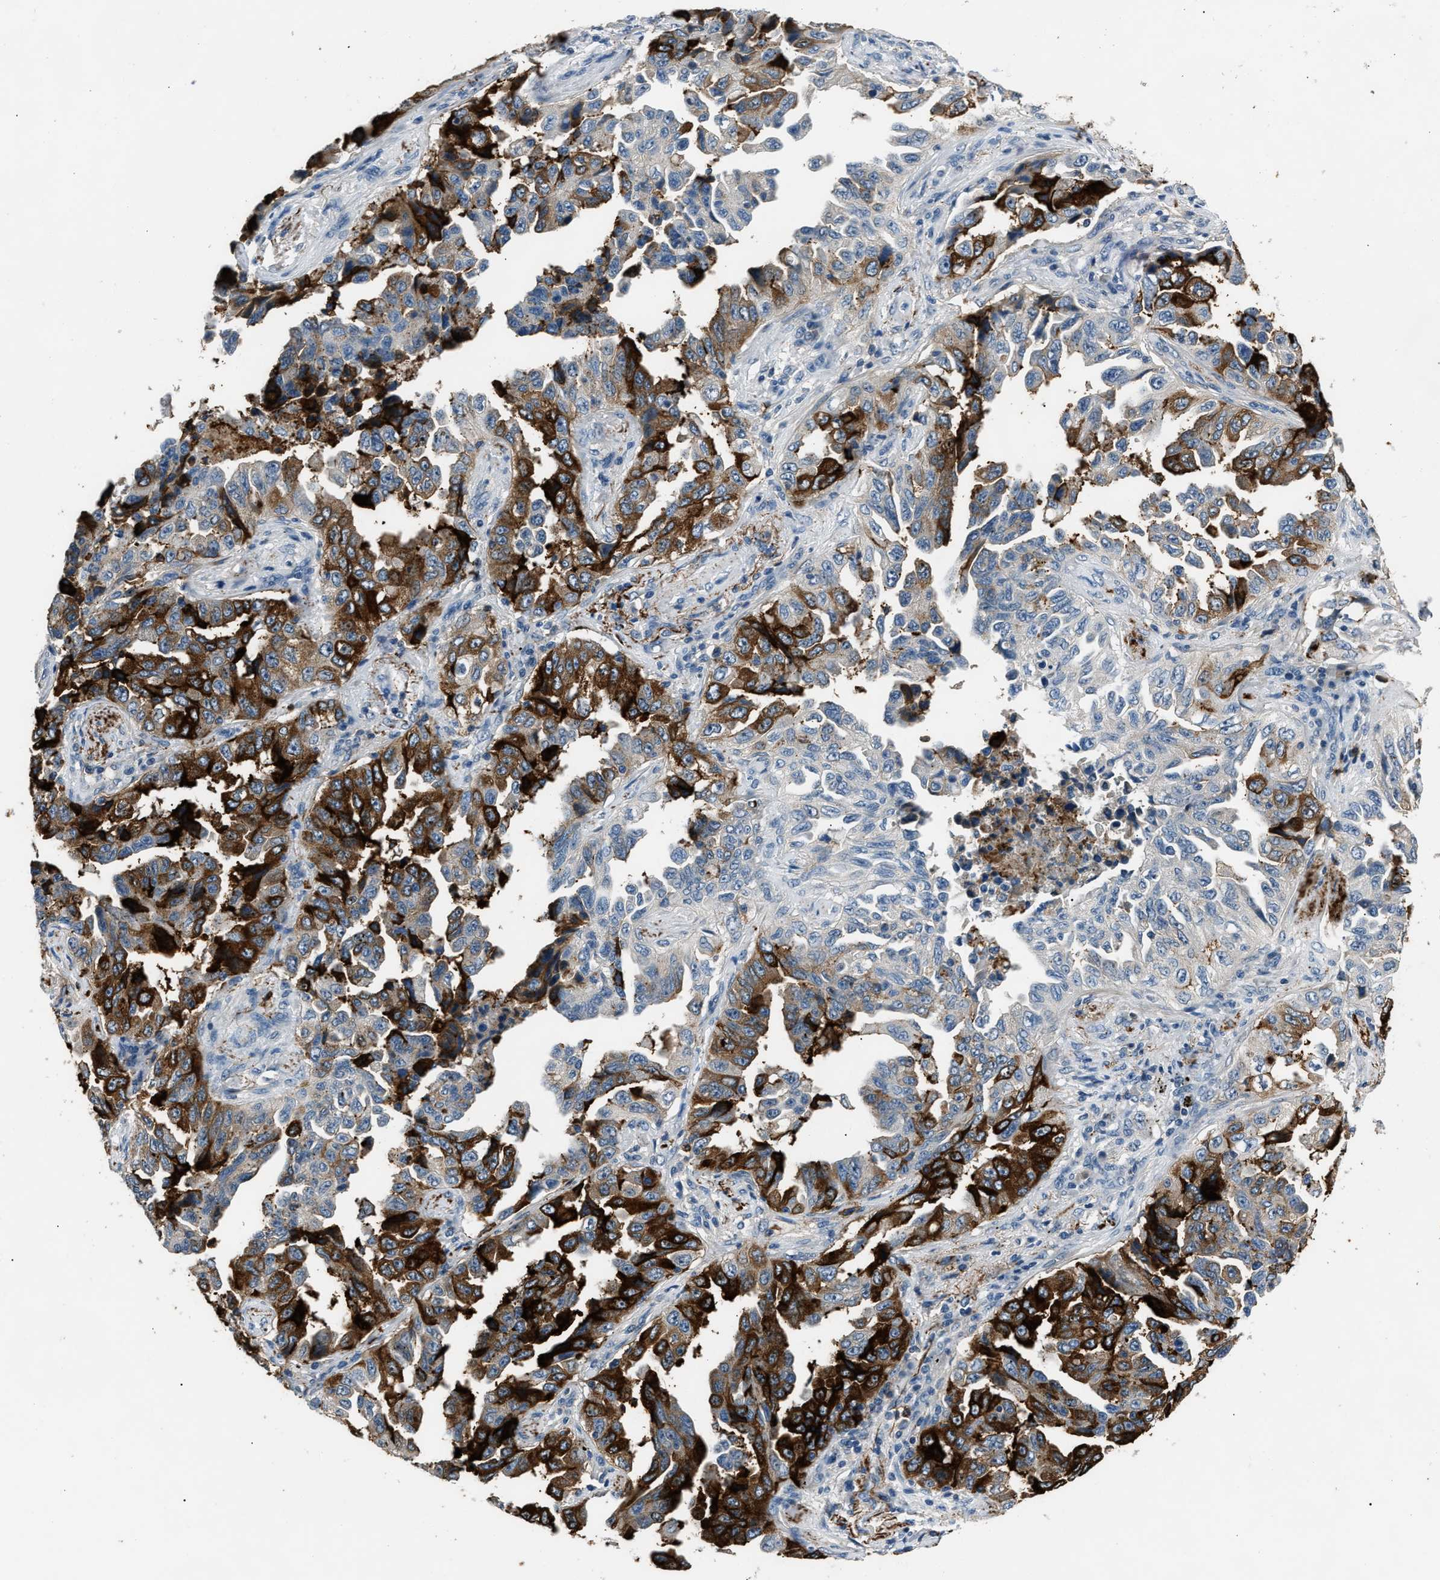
{"staining": {"intensity": "strong", "quantity": "25%-75%", "location": "cytoplasmic/membranous"}, "tissue": "lung cancer", "cell_type": "Tumor cells", "image_type": "cancer", "snomed": [{"axis": "morphology", "description": "Adenocarcinoma, NOS"}, {"axis": "topography", "description": "Lung"}], "caption": "About 25%-75% of tumor cells in human lung cancer (adenocarcinoma) demonstrate strong cytoplasmic/membranous protein staining as visualized by brown immunohistochemical staining.", "gene": "INHA", "patient": {"sex": "female", "age": 51}}